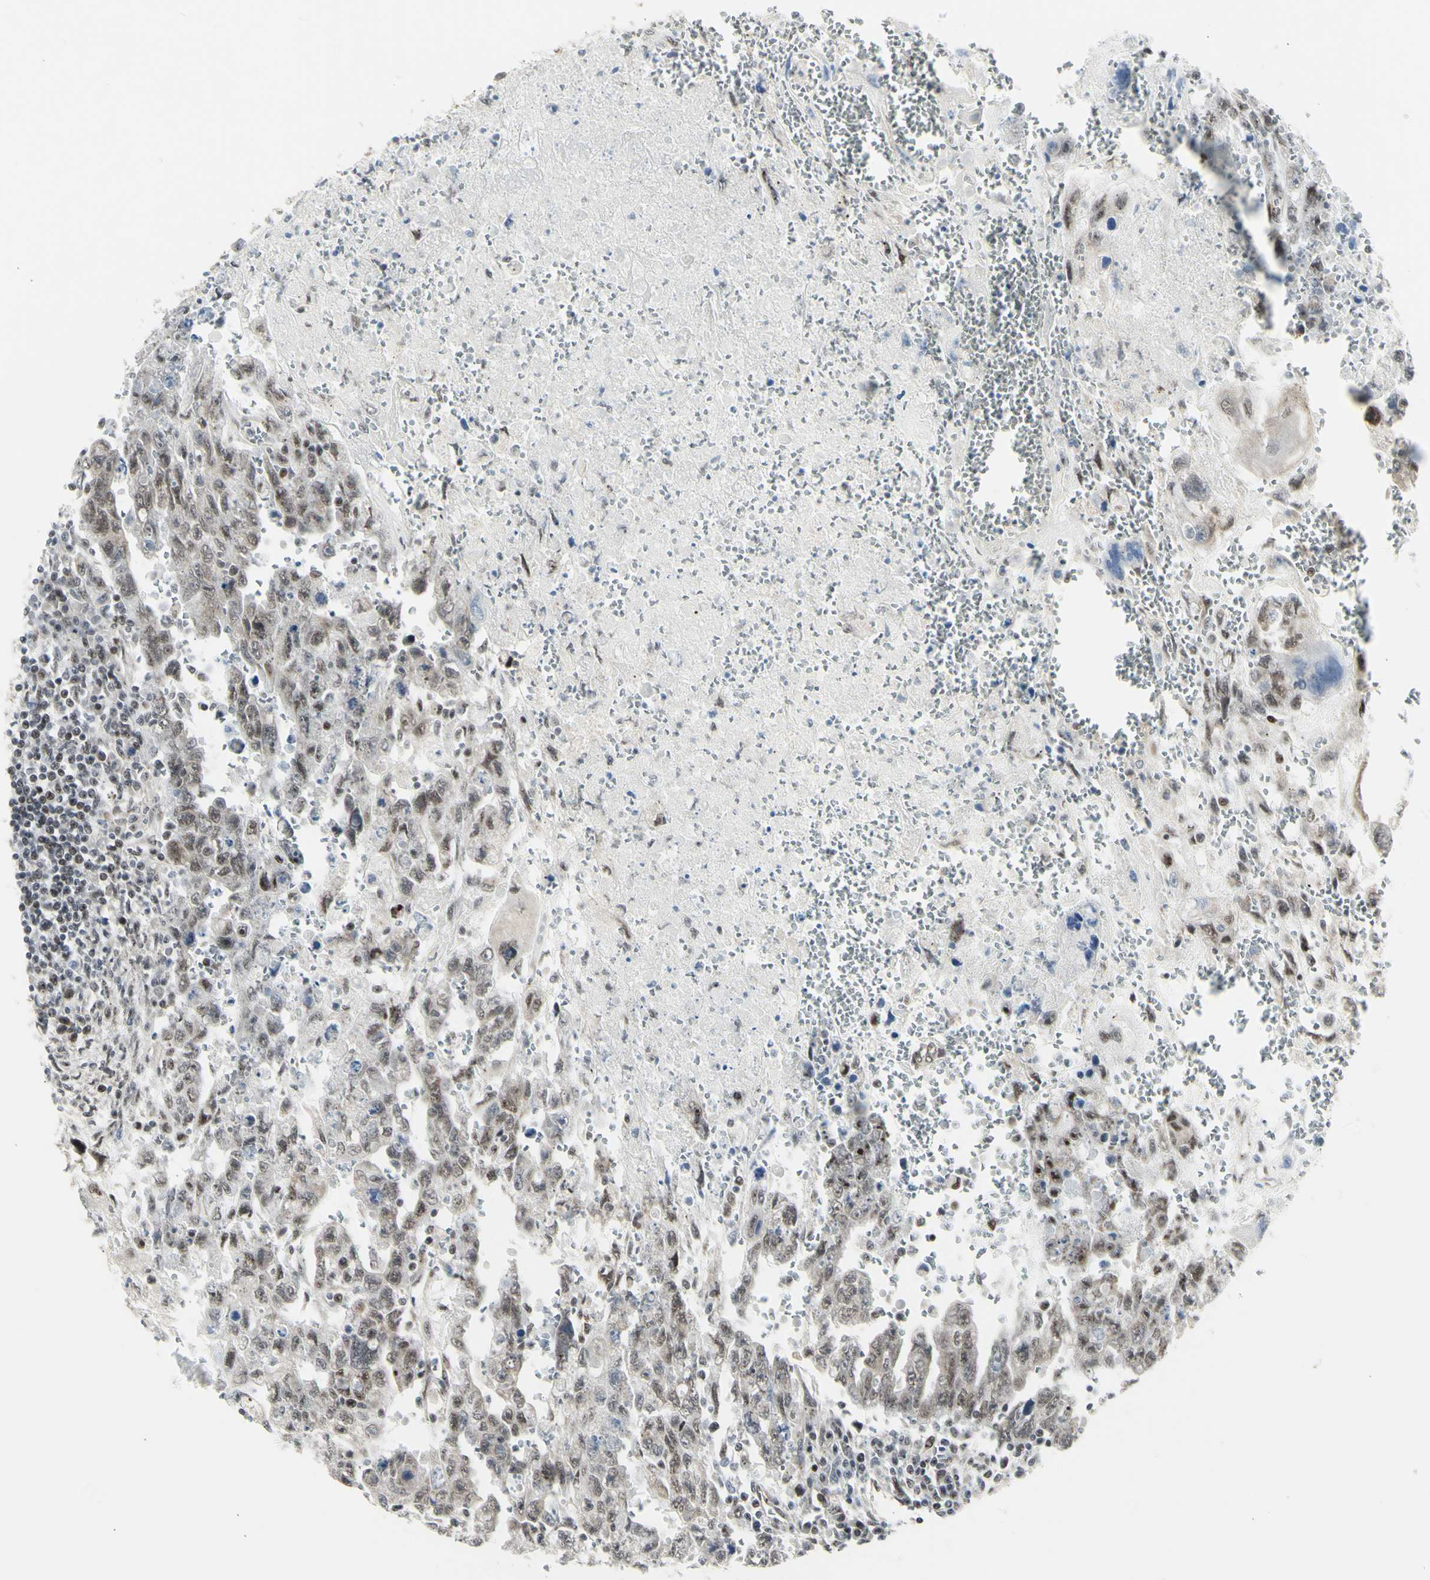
{"staining": {"intensity": "moderate", "quantity": ">75%", "location": "cytoplasmic/membranous,nuclear"}, "tissue": "testis cancer", "cell_type": "Tumor cells", "image_type": "cancer", "snomed": [{"axis": "morphology", "description": "Carcinoma, Embryonal, NOS"}, {"axis": "topography", "description": "Testis"}], "caption": "Moderate cytoplasmic/membranous and nuclear staining for a protein is identified in approximately >75% of tumor cells of testis cancer (embryonal carcinoma) using immunohistochemistry (IHC).", "gene": "DHRS7B", "patient": {"sex": "male", "age": 28}}